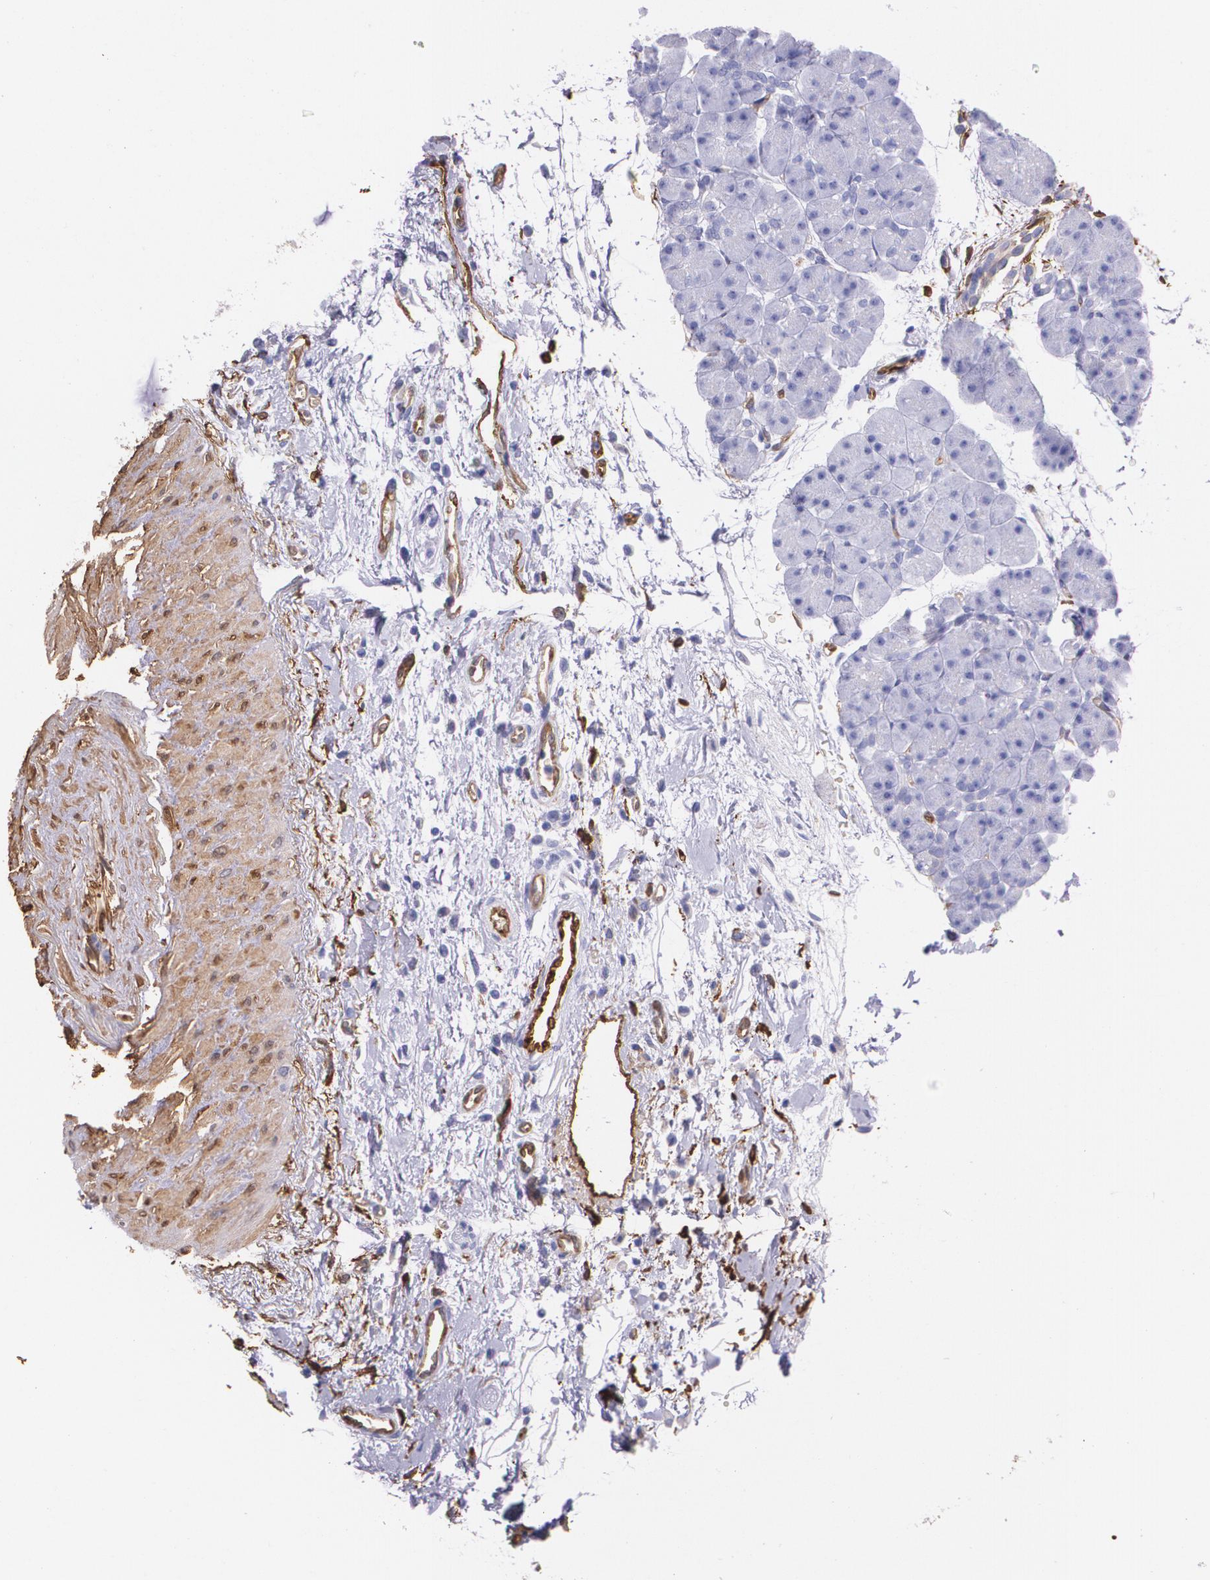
{"staining": {"intensity": "negative", "quantity": "none", "location": "none"}, "tissue": "pancreas", "cell_type": "Exocrine glandular cells", "image_type": "normal", "snomed": [{"axis": "morphology", "description": "Normal tissue, NOS"}, {"axis": "topography", "description": "Pancreas"}], "caption": "Immunohistochemistry photomicrograph of unremarkable human pancreas stained for a protein (brown), which shows no positivity in exocrine glandular cells.", "gene": "MMP2", "patient": {"sex": "male", "age": 66}}